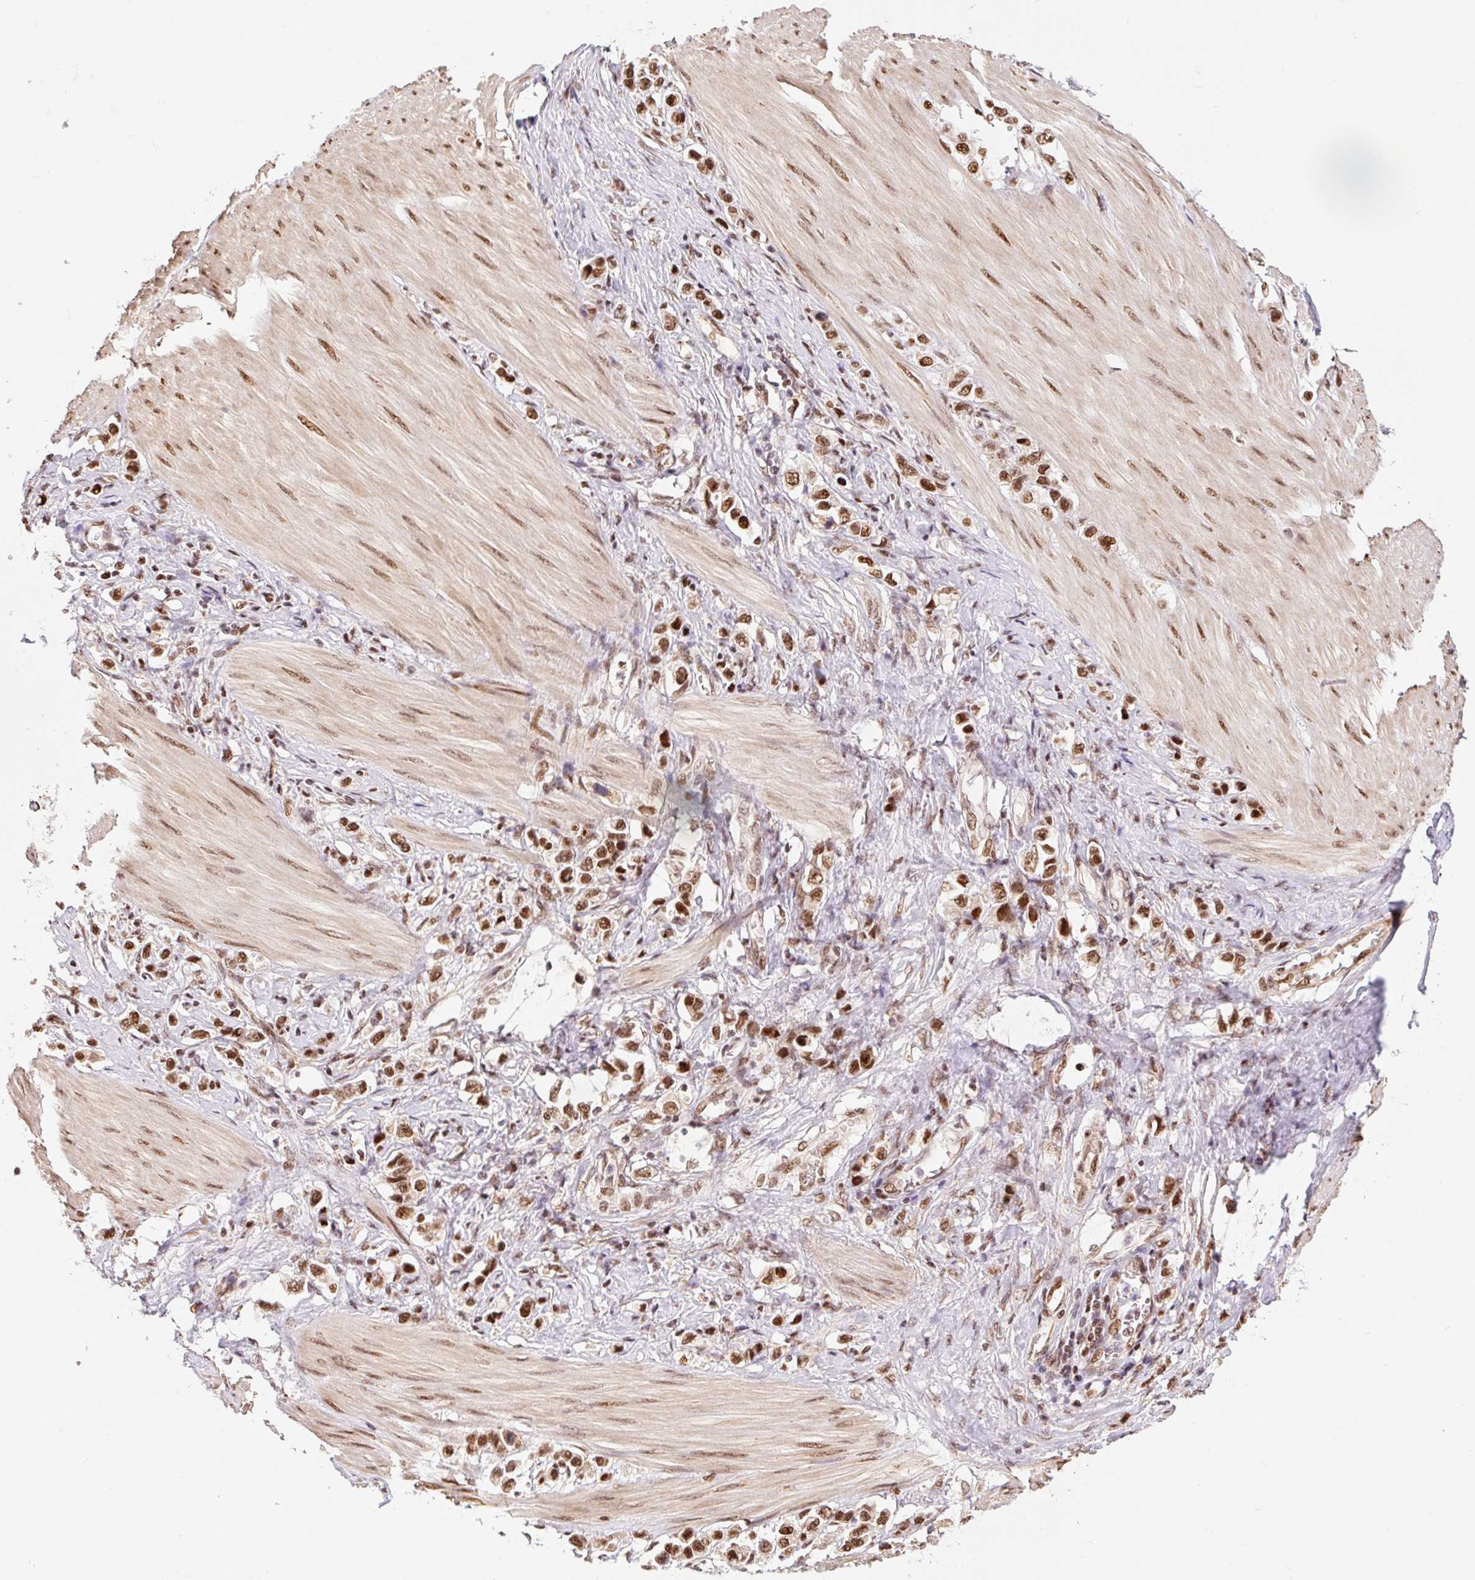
{"staining": {"intensity": "strong", "quantity": ">75%", "location": "nuclear"}, "tissue": "stomach cancer", "cell_type": "Tumor cells", "image_type": "cancer", "snomed": [{"axis": "morphology", "description": "Adenocarcinoma, NOS"}, {"axis": "topography", "description": "Stomach"}], "caption": "Immunohistochemistry (IHC) image of neoplastic tissue: human stomach adenocarcinoma stained using immunohistochemistry (IHC) displays high levels of strong protein expression localized specifically in the nuclear of tumor cells, appearing as a nuclear brown color.", "gene": "INTS8", "patient": {"sex": "female", "age": 65}}